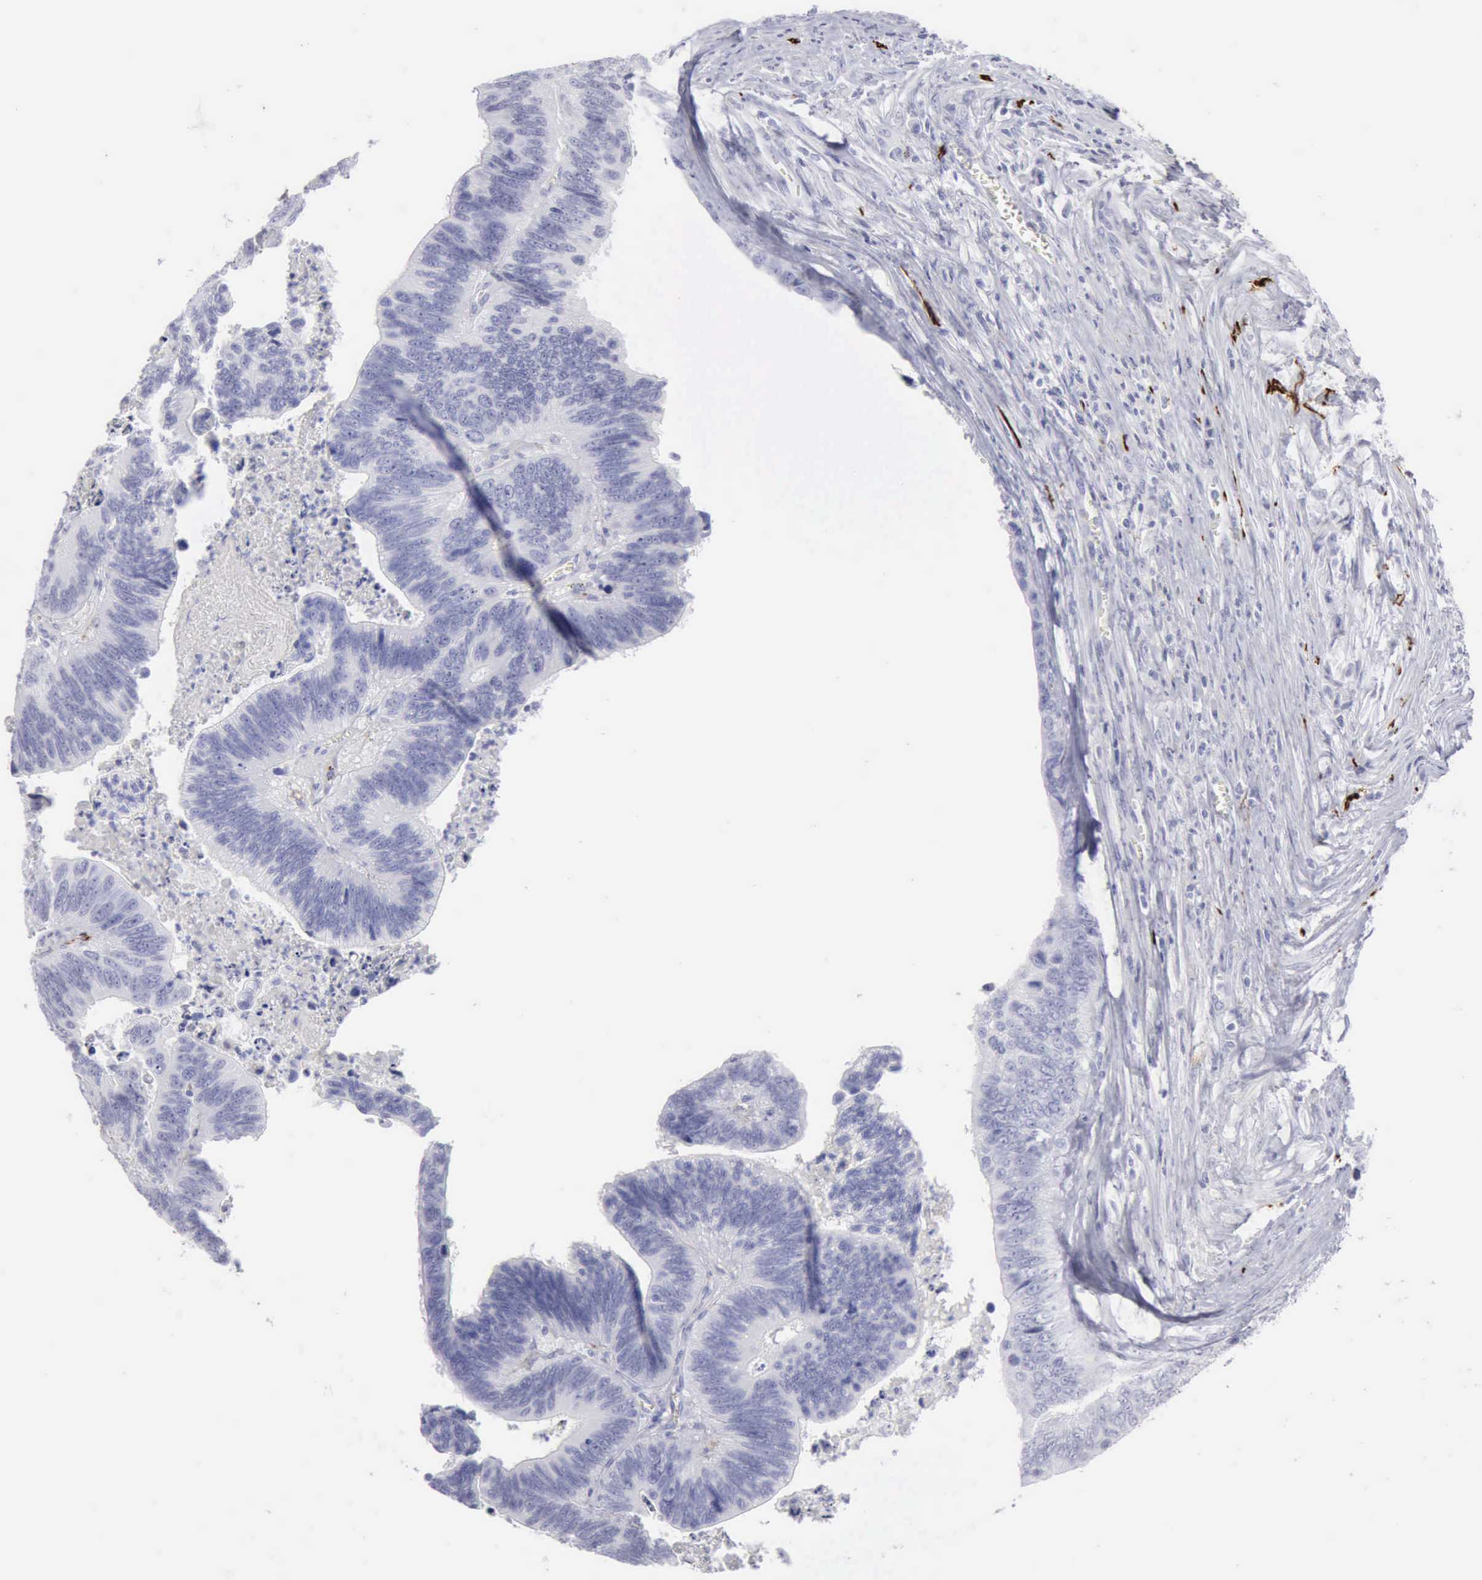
{"staining": {"intensity": "negative", "quantity": "none", "location": "none"}, "tissue": "colorectal cancer", "cell_type": "Tumor cells", "image_type": "cancer", "snomed": [{"axis": "morphology", "description": "Adenocarcinoma, NOS"}, {"axis": "topography", "description": "Colon"}], "caption": "Immunohistochemistry (IHC) histopathology image of neoplastic tissue: adenocarcinoma (colorectal) stained with DAB (3,3'-diaminobenzidine) shows no significant protein positivity in tumor cells.", "gene": "NCAM1", "patient": {"sex": "male", "age": 72}}